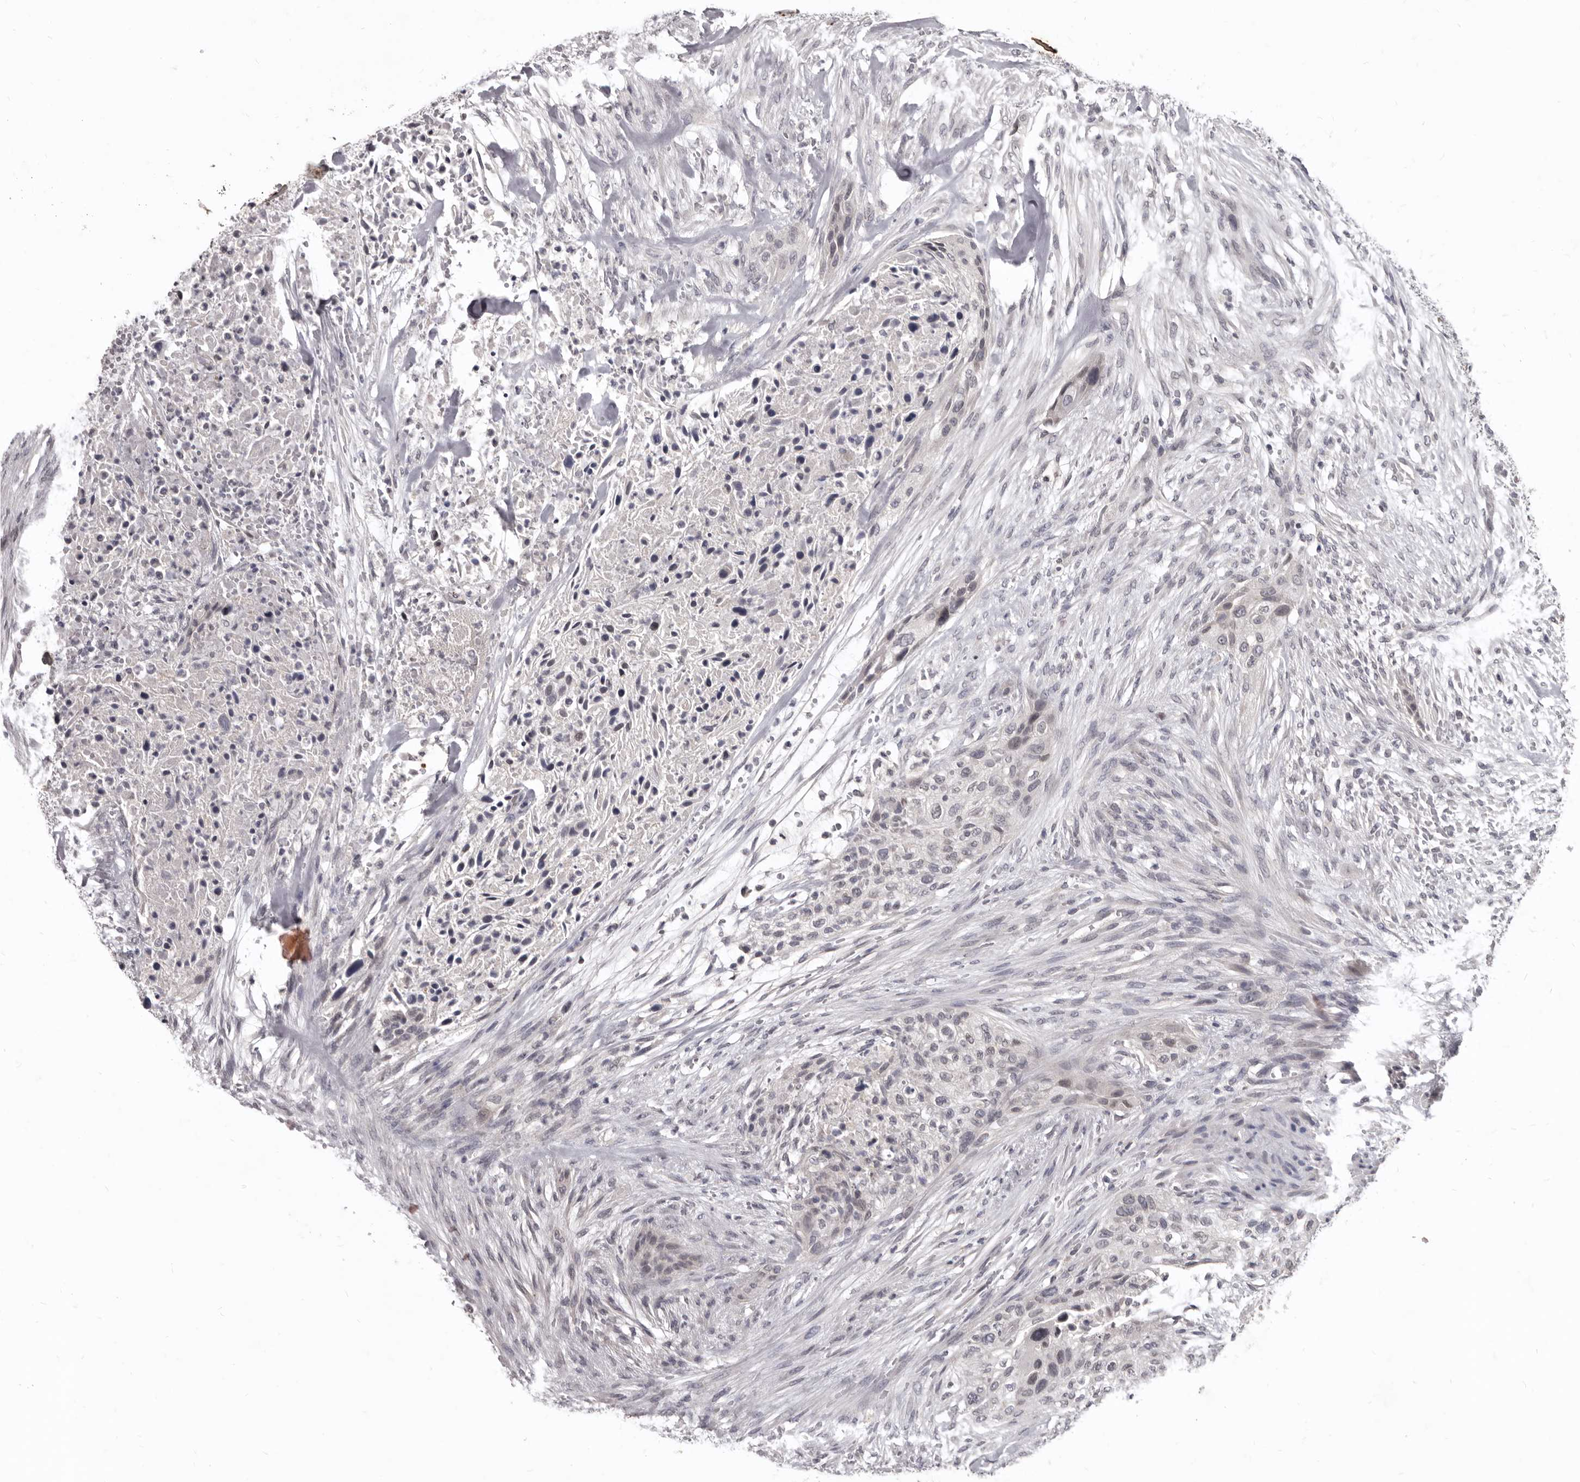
{"staining": {"intensity": "negative", "quantity": "none", "location": "none"}, "tissue": "urothelial cancer", "cell_type": "Tumor cells", "image_type": "cancer", "snomed": [{"axis": "morphology", "description": "Urothelial carcinoma, High grade"}, {"axis": "topography", "description": "Urinary bladder"}], "caption": "The immunohistochemistry (IHC) histopathology image has no significant positivity in tumor cells of urothelial cancer tissue.", "gene": "SULT1E1", "patient": {"sex": "male", "age": 35}}